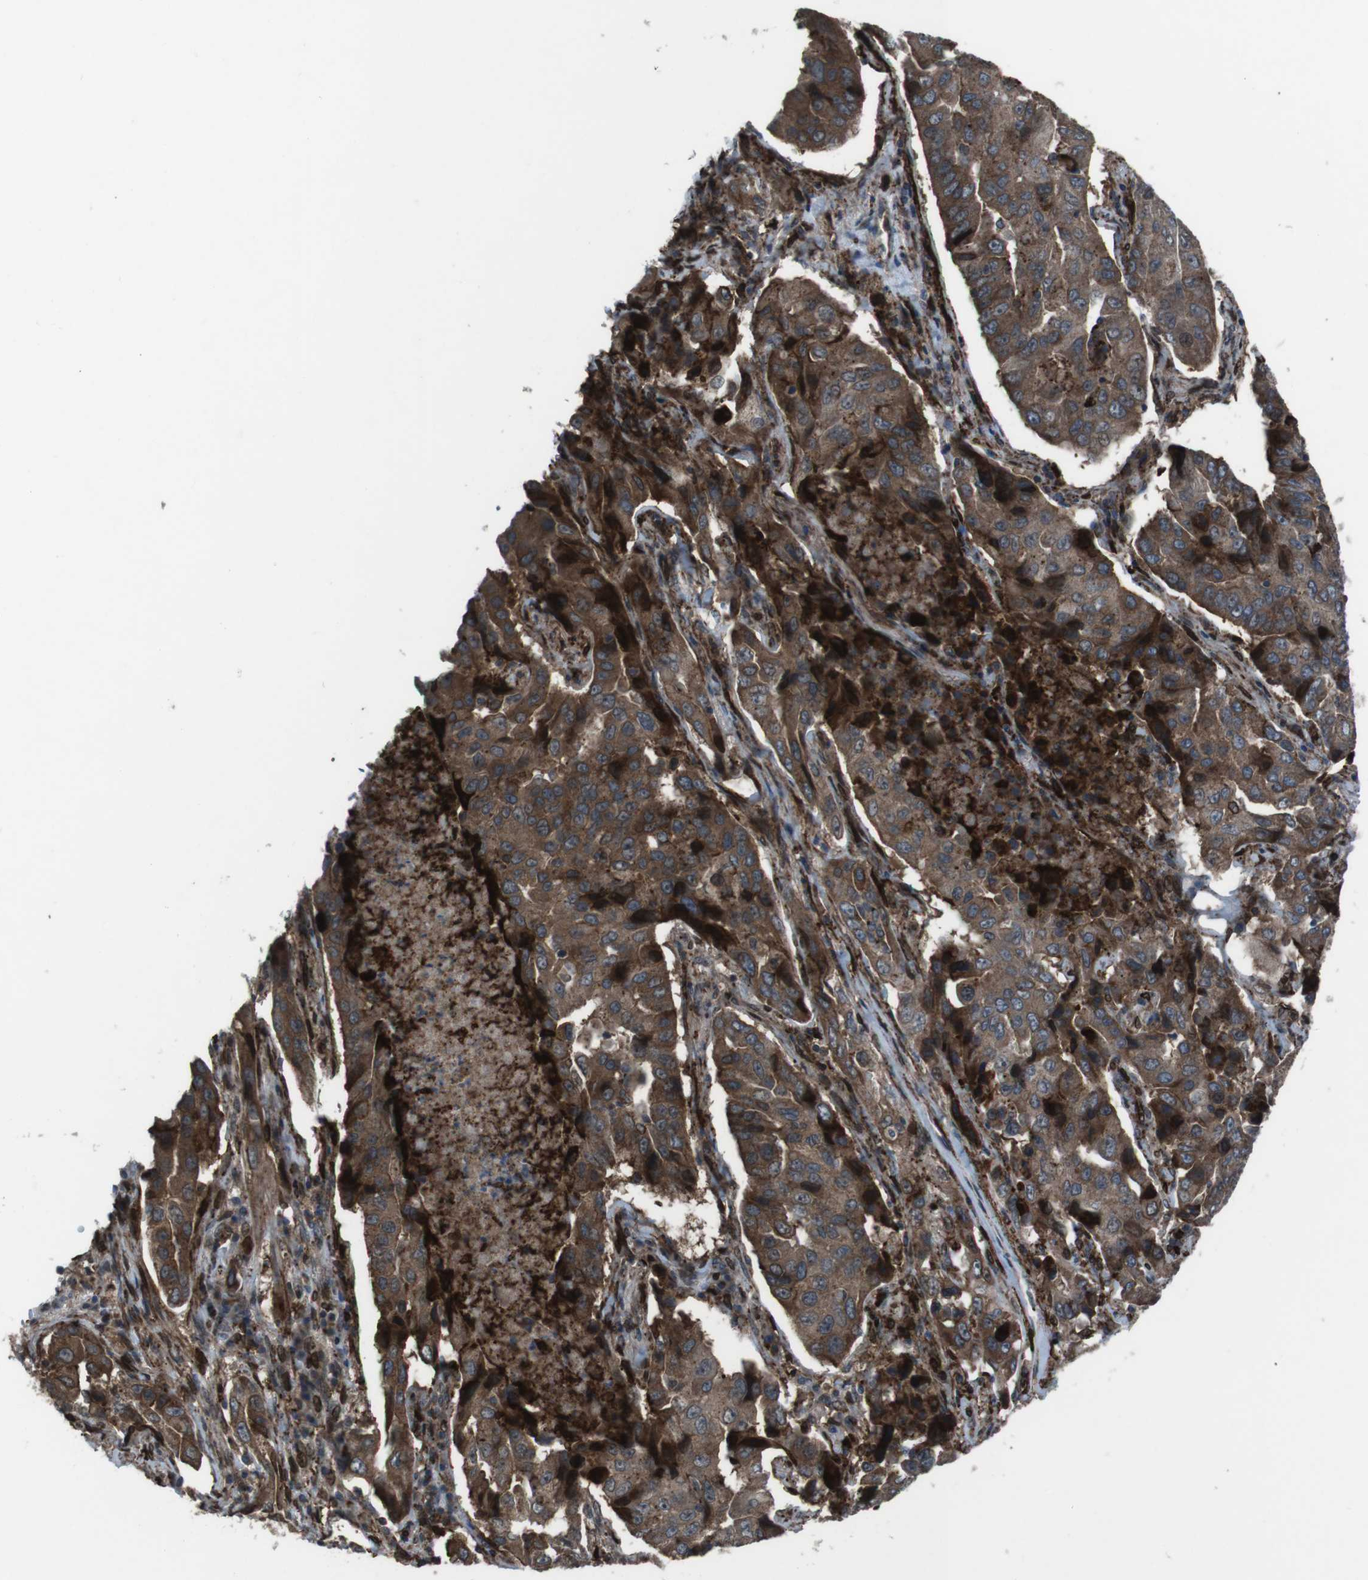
{"staining": {"intensity": "strong", "quantity": ">75%", "location": "cytoplasmic/membranous"}, "tissue": "lung cancer", "cell_type": "Tumor cells", "image_type": "cancer", "snomed": [{"axis": "morphology", "description": "Adenocarcinoma, NOS"}, {"axis": "topography", "description": "Lung"}], "caption": "IHC histopathology image of neoplastic tissue: human lung adenocarcinoma stained using immunohistochemistry displays high levels of strong protein expression localized specifically in the cytoplasmic/membranous of tumor cells, appearing as a cytoplasmic/membranous brown color.", "gene": "GDF10", "patient": {"sex": "female", "age": 65}}